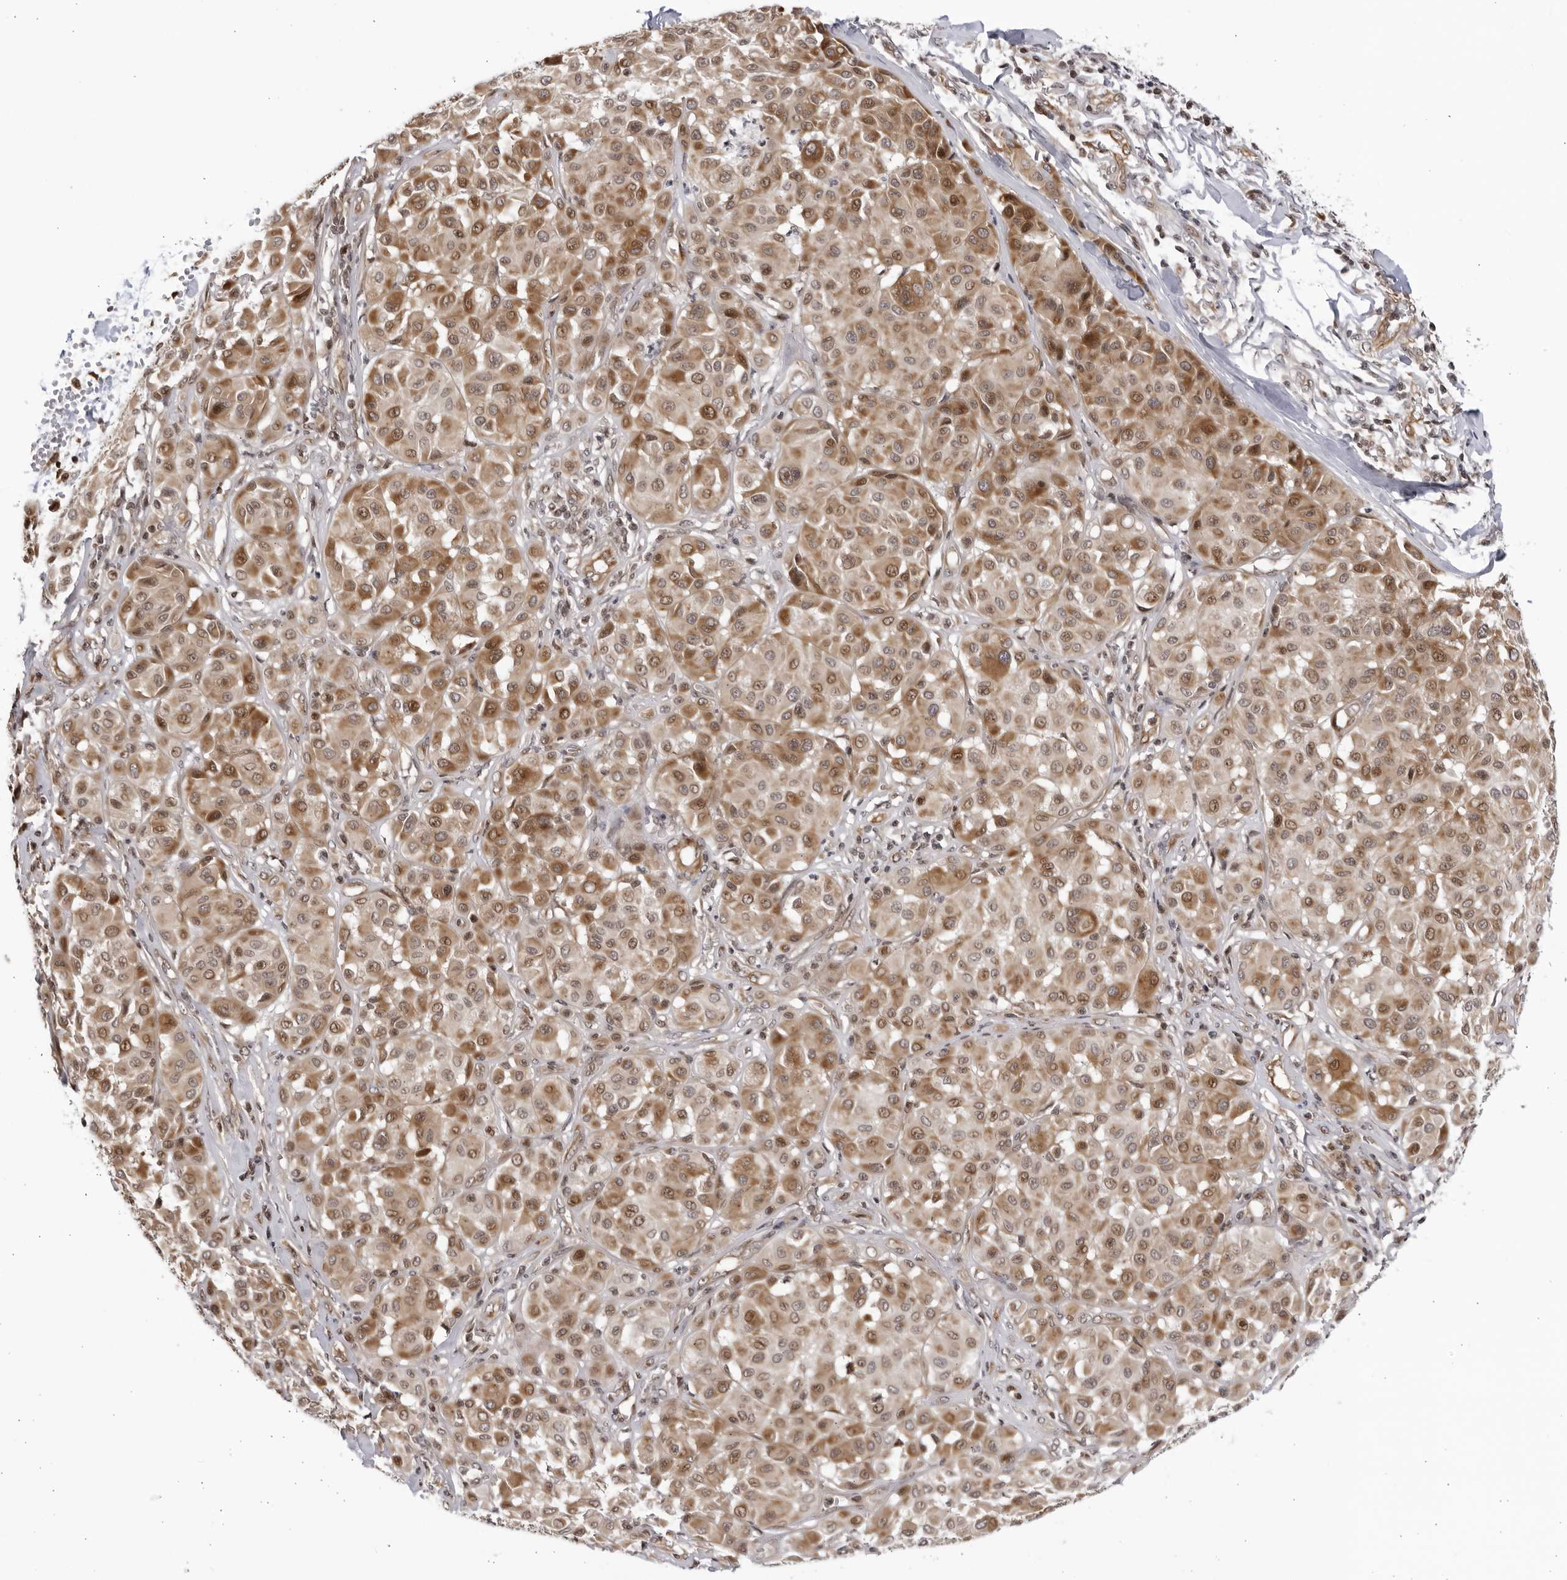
{"staining": {"intensity": "moderate", "quantity": ">75%", "location": "cytoplasmic/membranous,nuclear"}, "tissue": "melanoma", "cell_type": "Tumor cells", "image_type": "cancer", "snomed": [{"axis": "morphology", "description": "Malignant melanoma, Metastatic site"}, {"axis": "topography", "description": "Soft tissue"}], "caption": "Malignant melanoma (metastatic site) stained for a protein (brown) reveals moderate cytoplasmic/membranous and nuclear positive positivity in about >75% of tumor cells.", "gene": "CNBD1", "patient": {"sex": "male", "age": 41}}